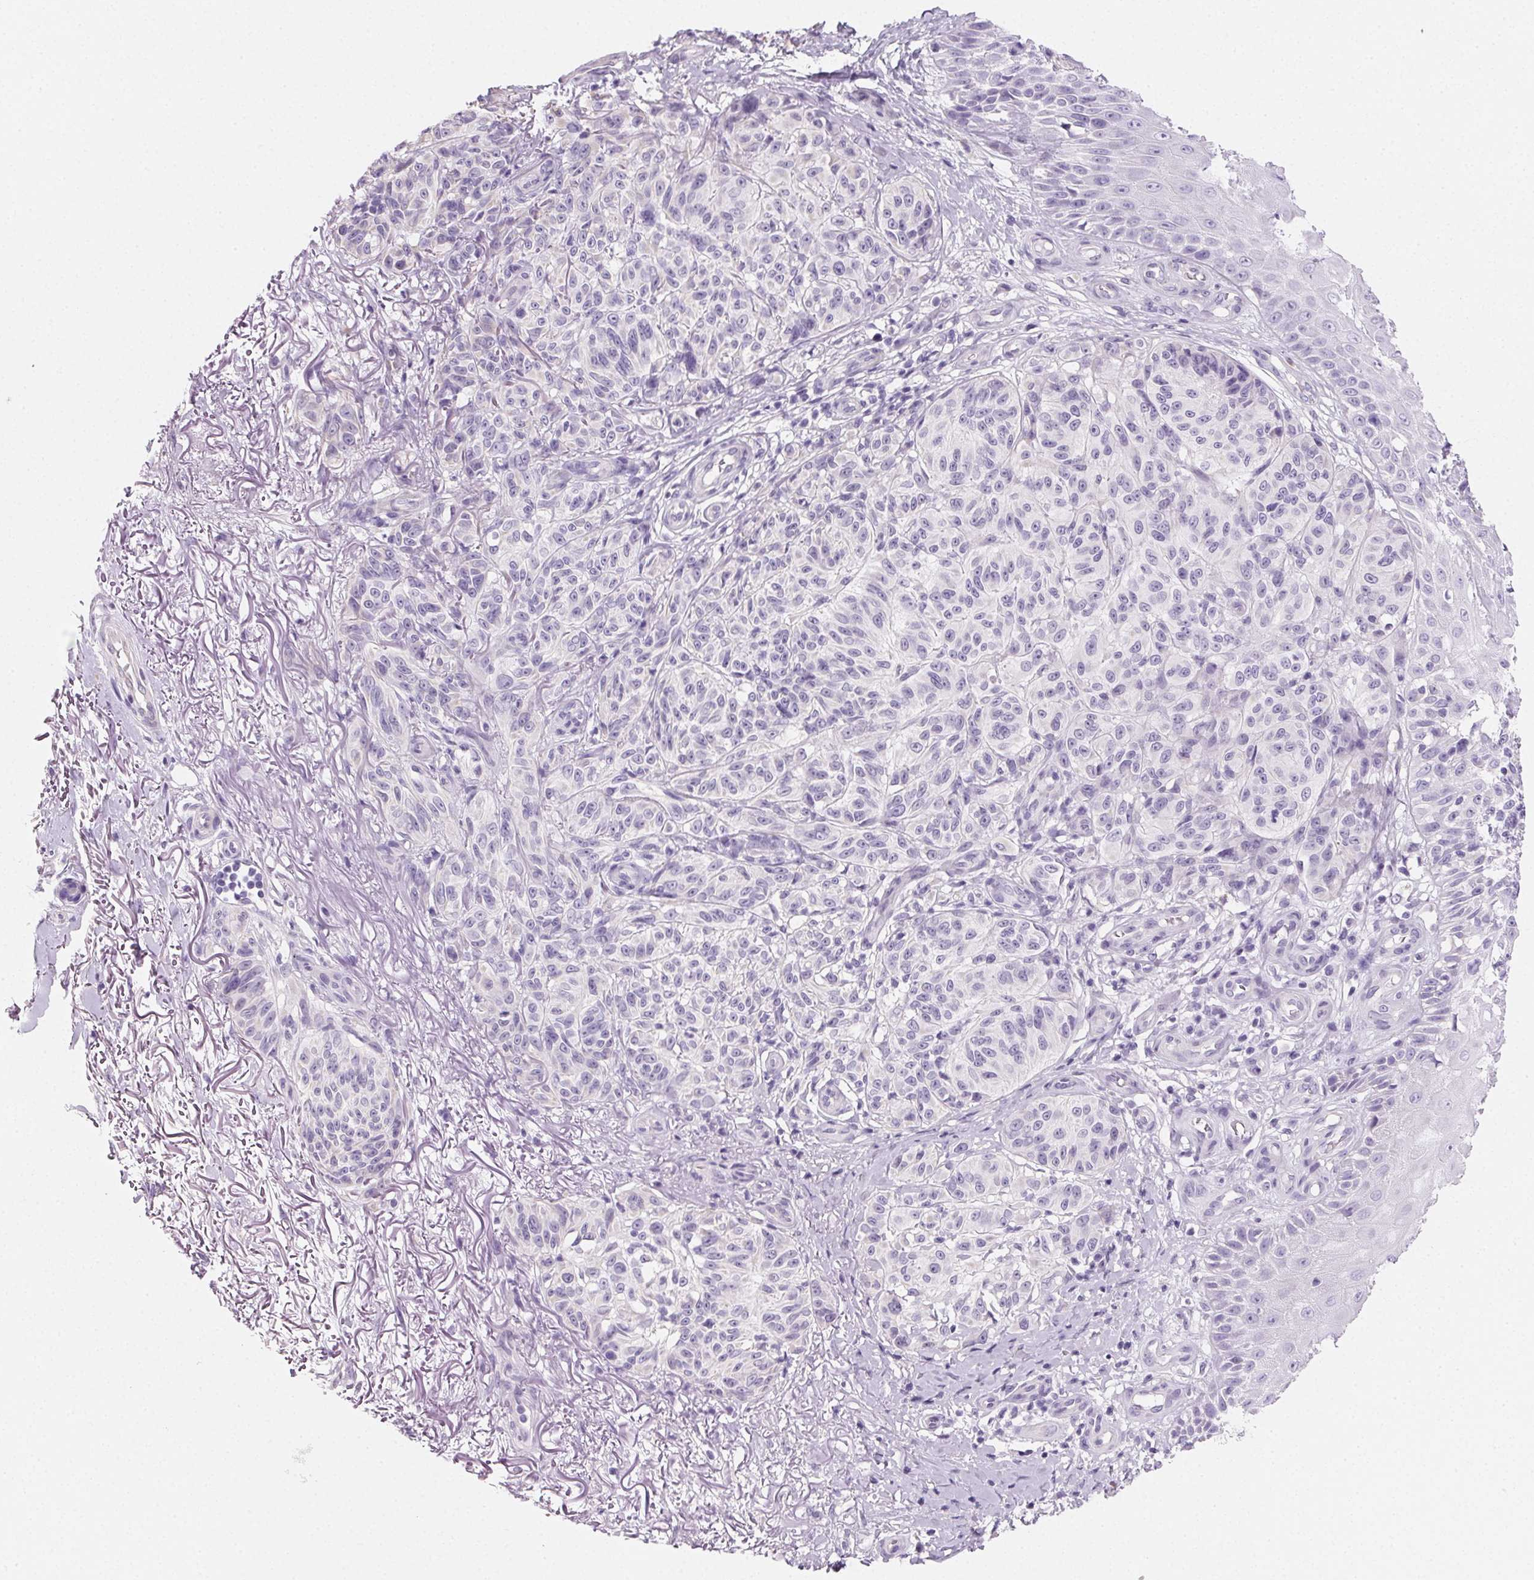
{"staining": {"intensity": "negative", "quantity": "none", "location": "none"}, "tissue": "melanoma", "cell_type": "Tumor cells", "image_type": "cancer", "snomed": [{"axis": "morphology", "description": "Malignant melanoma, NOS"}, {"axis": "topography", "description": "Skin"}], "caption": "DAB (3,3'-diaminobenzidine) immunohistochemical staining of human malignant melanoma exhibits no significant positivity in tumor cells.", "gene": "PRSS3", "patient": {"sex": "female", "age": 85}}